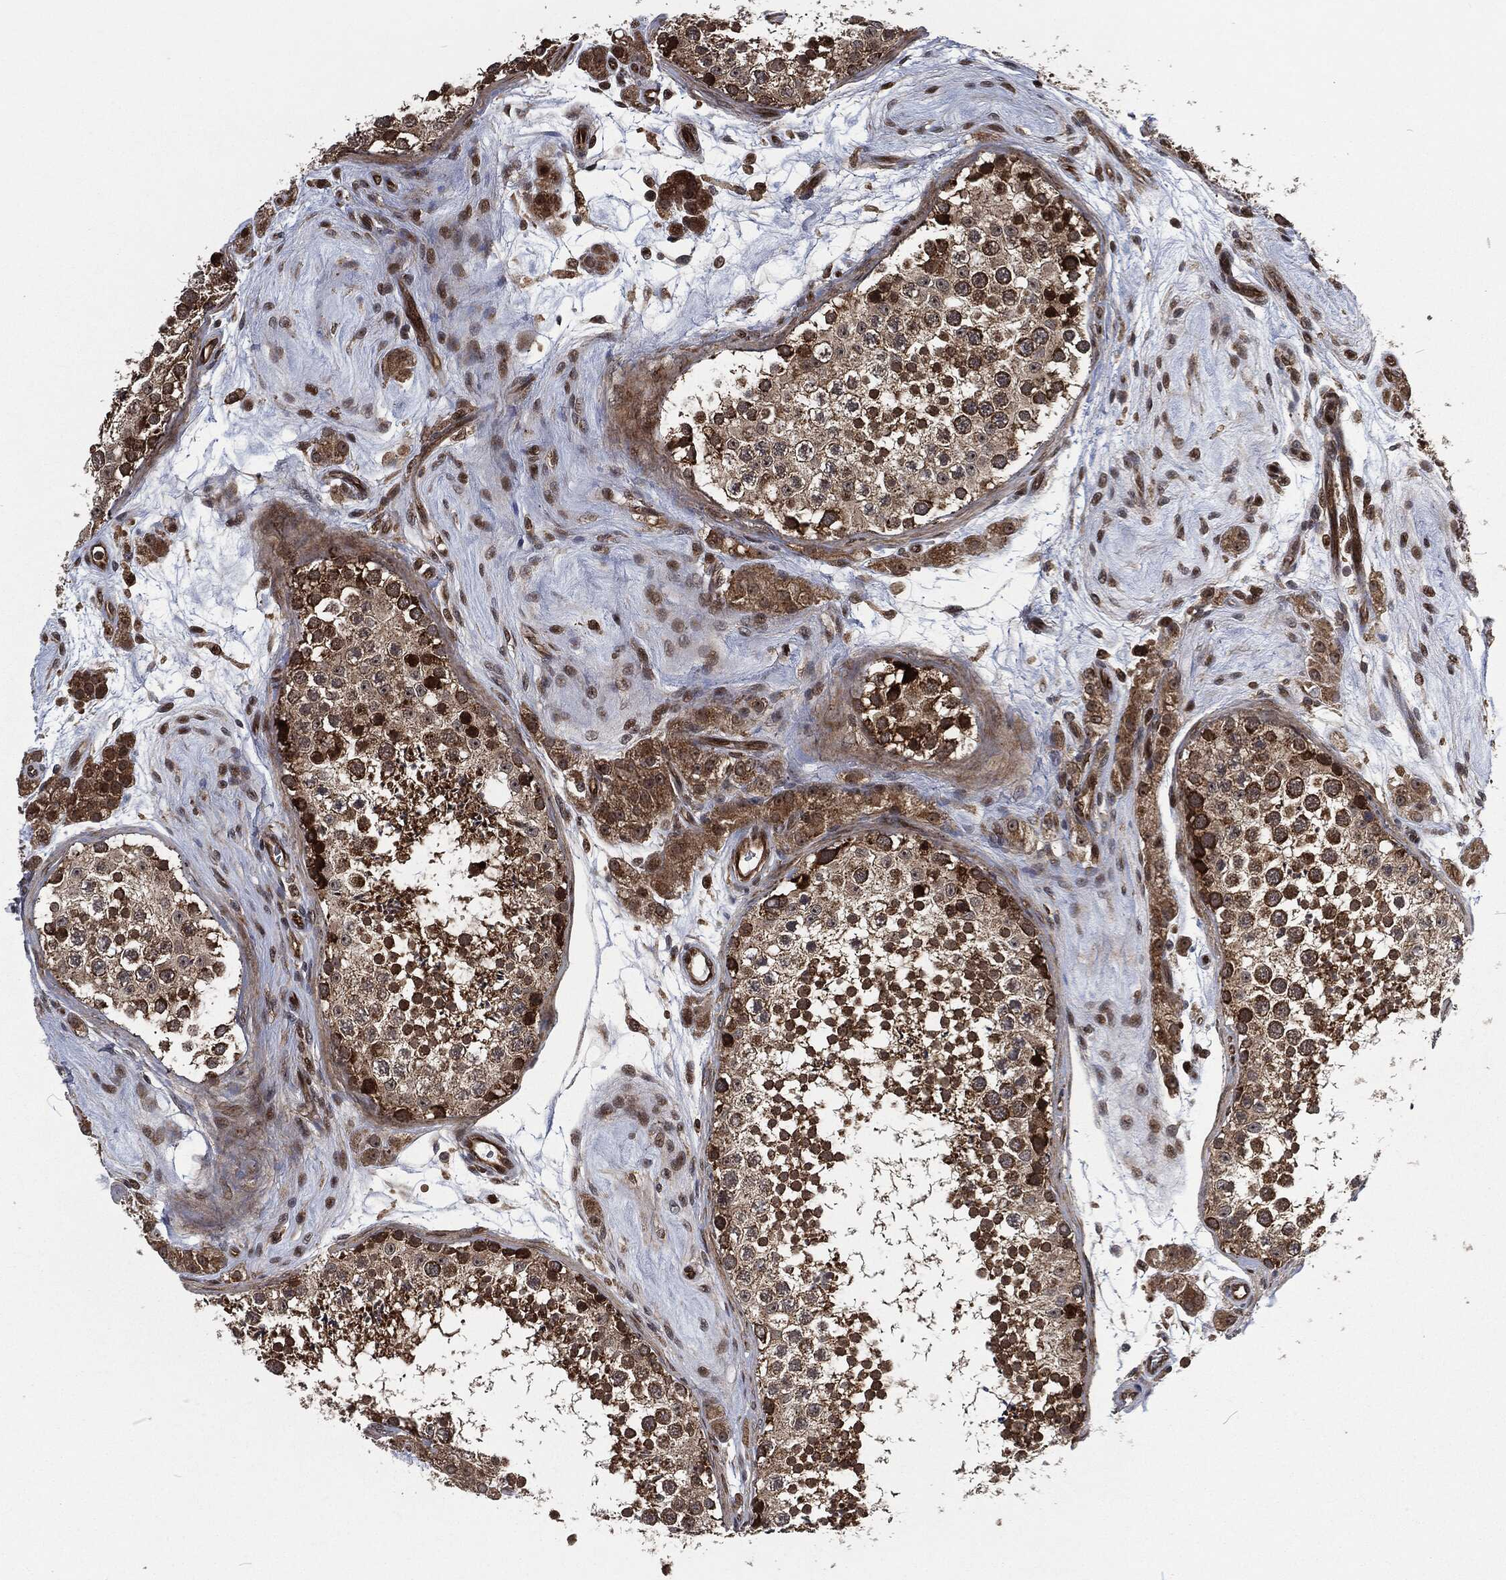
{"staining": {"intensity": "strong", "quantity": ">75%", "location": "cytoplasmic/membranous"}, "tissue": "testis", "cell_type": "Cells in seminiferous ducts", "image_type": "normal", "snomed": [{"axis": "morphology", "description": "Normal tissue, NOS"}, {"axis": "topography", "description": "Testis"}], "caption": "DAB immunohistochemical staining of benign testis demonstrates strong cytoplasmic/membranous protein positivity in about >75% of cells in seminiferous ducts.", "gene": "CMPK2", "patient": {"sex": "male", "age": 41}}